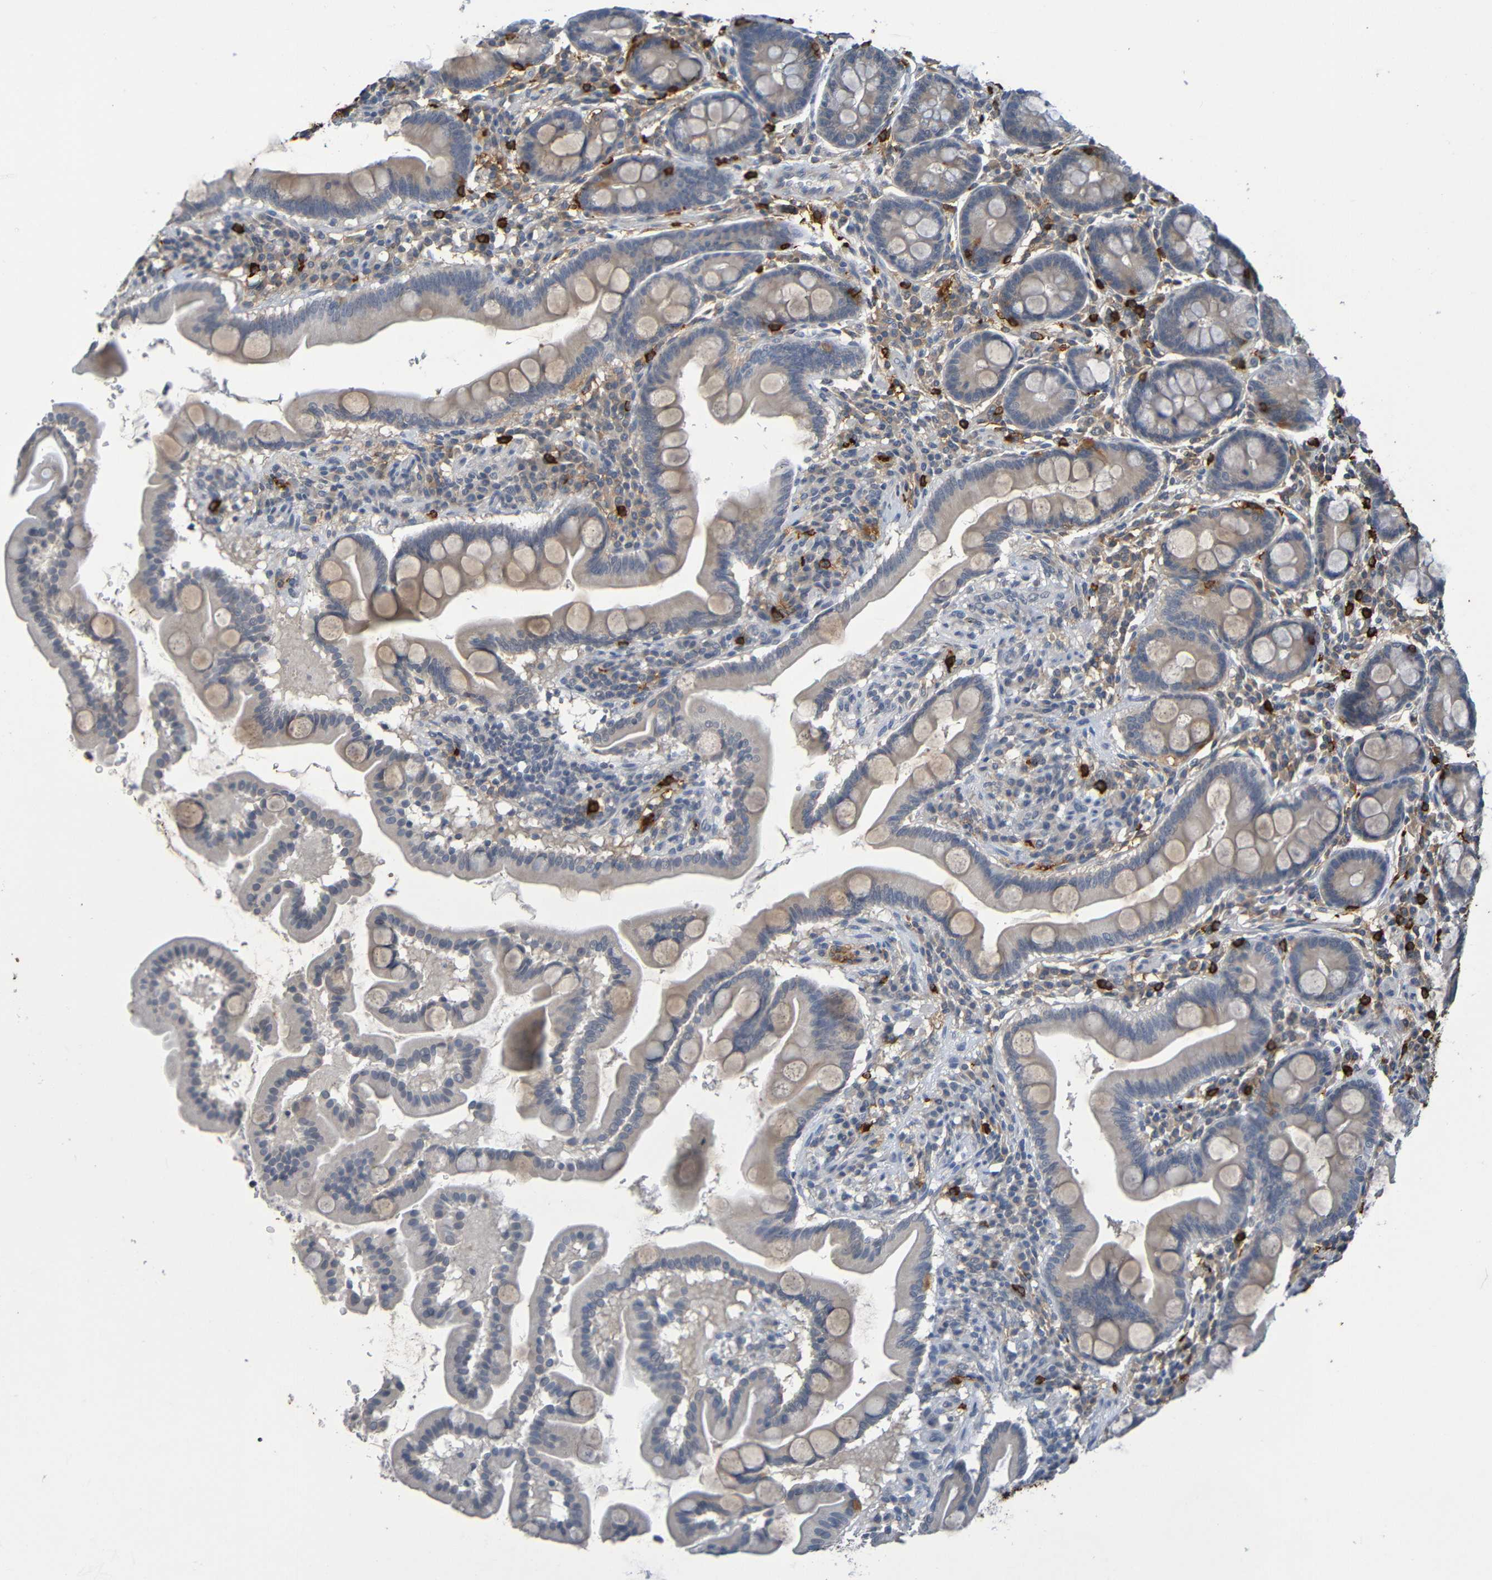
{"staining": {"intensity": "weak", "quantity": "25%-75%", "location": "cytoplasmic/membranous"}, "tissue": "duodenum", "cell_type": "Glandular cells", "image_type": "normal", "snomed": [{"axis": "morphology", "description": "Normal tissue, NOS"}, {"axis": "topography", "description": "Duodenum"}], "caption": "A low amount of weak cytoplasmic/membranous positivity is seen in about 25%-75% of glandular cells in unremarkable duodenum. Ihc stains the protein of interest in brown and the nuclei are stained blue.", "gene": "C3AR1", "patient": {"sex": "male", "age": 50}}